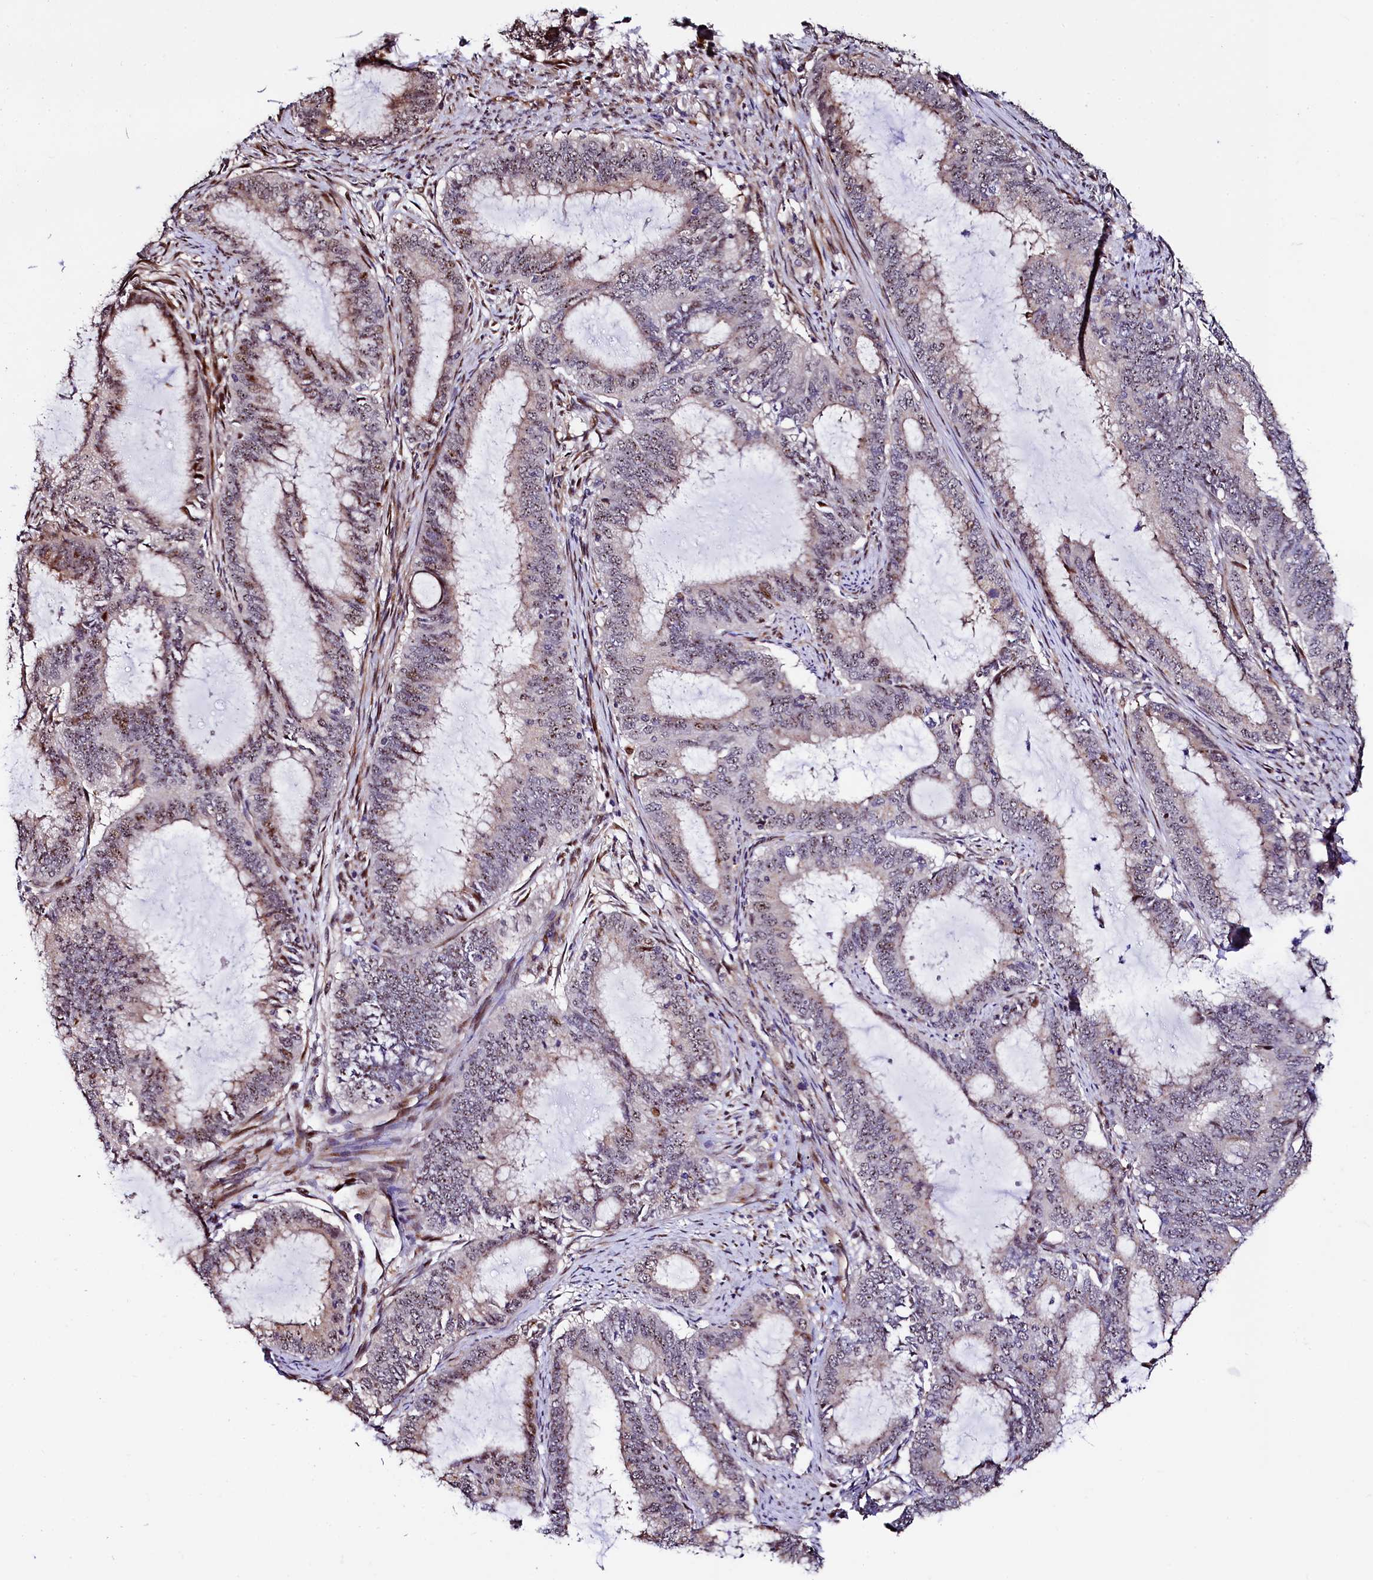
{"staining": {"intensity": "strong", "quantity": "<25%", "location": "cytoplasmic/membranous,nuclear"}, "tissue": "endometrial cancer", "cell_type": "Tumor cells", "image_type": "cancer", "snomed": [{"axis": "morphology", "description": "Adenocarcinoma, NOS"}, {"axis": "topography", "description": "Endometrium"}], "caption": "The histopathology image reveals a brown stain indicating the presence of a protein in the cytoplasmic/membranous and nuclear of tumor cells in endometrial adenocarcinoma. The protein of interest is shown in brown color, while the nuclei are stained blue.", "gene": "TRMT112", "patient": {"sex": "female", "age": 51}}